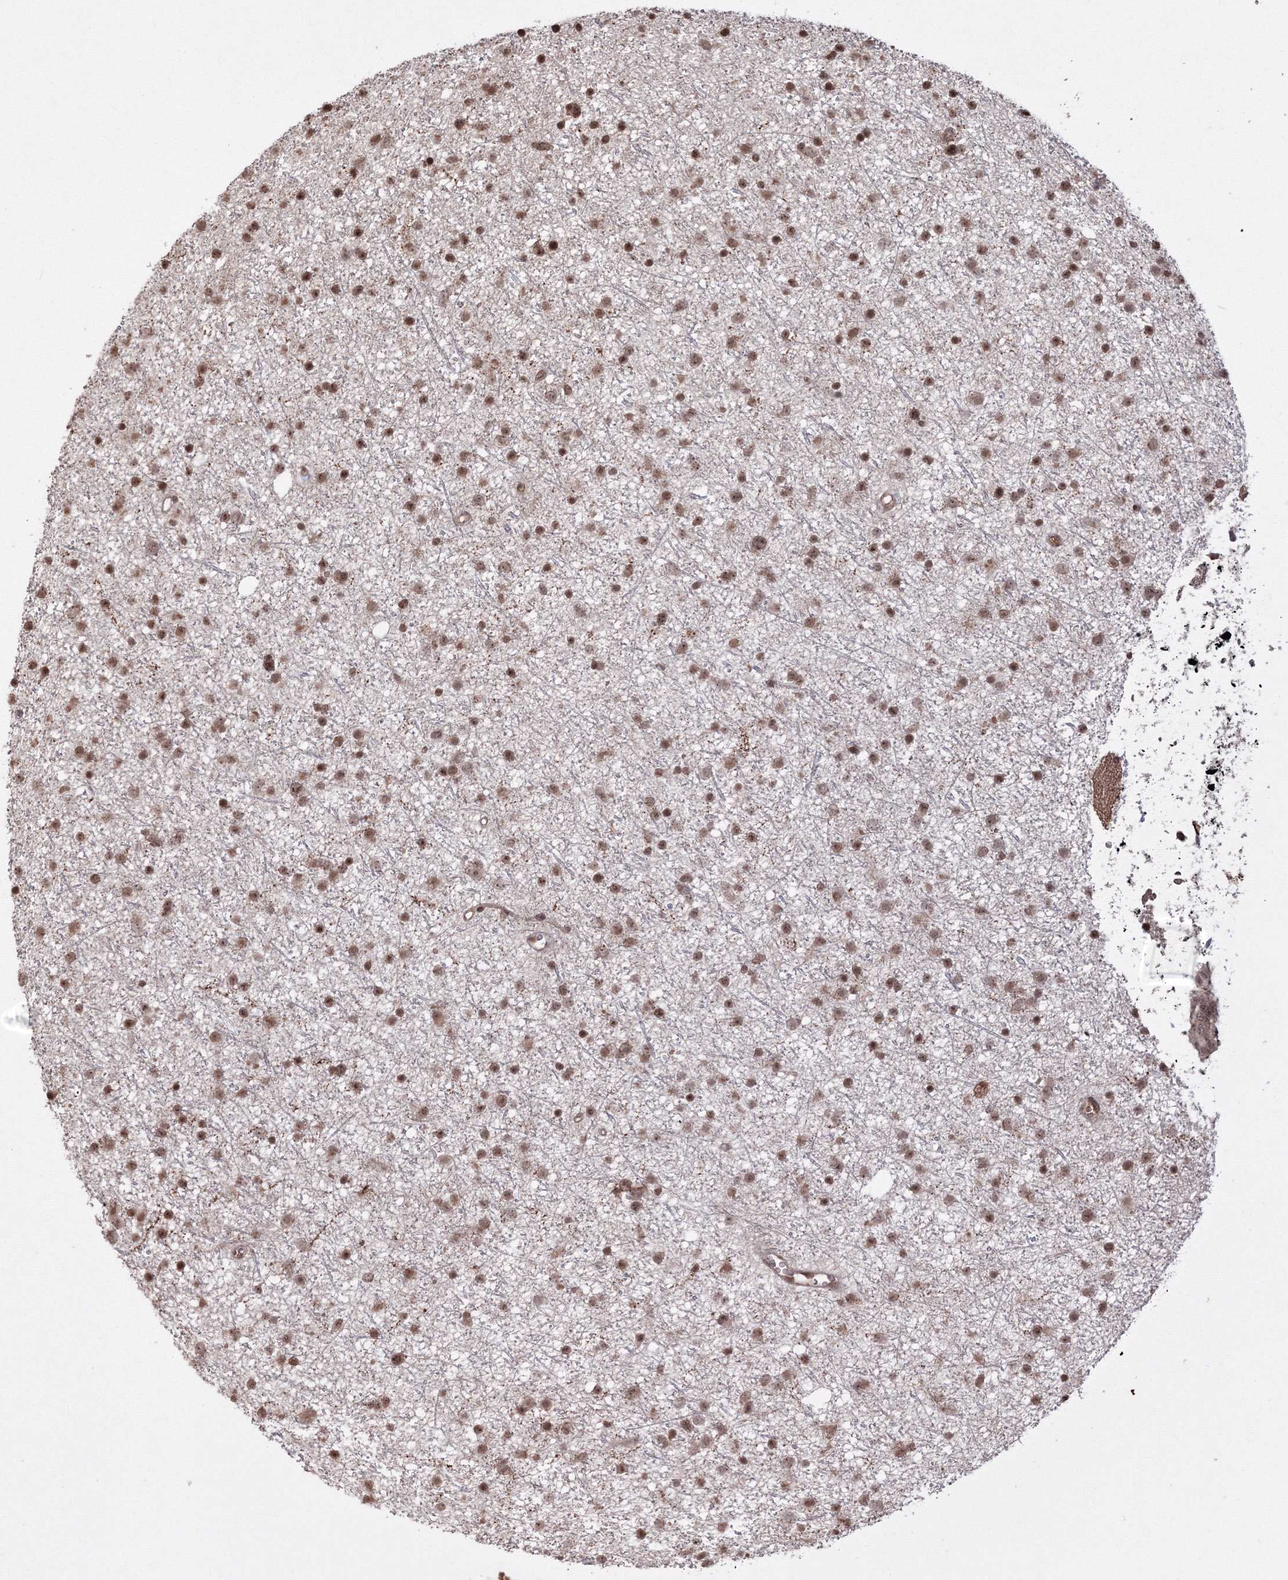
{"staining": {"intensity": "moderate", "quantity": ">75%", "location": "nuclear"}, "tissue": "glioma", "cell_type": "Tumor cells", "image_type": "cancer", "snomed": [{"axis": "morphology", "description": "Glioma, malignant, Low grade"}, {"axis": "topography", "description": "Cerebral cortex"}], "caption": "Protein analysis of malignant low-grade glioma tissue exhibits moderate nuclear expression in approximately >75% of tumor cells.", "gene": "PEX13", "patient": {"sex": "female", "age": 39}}